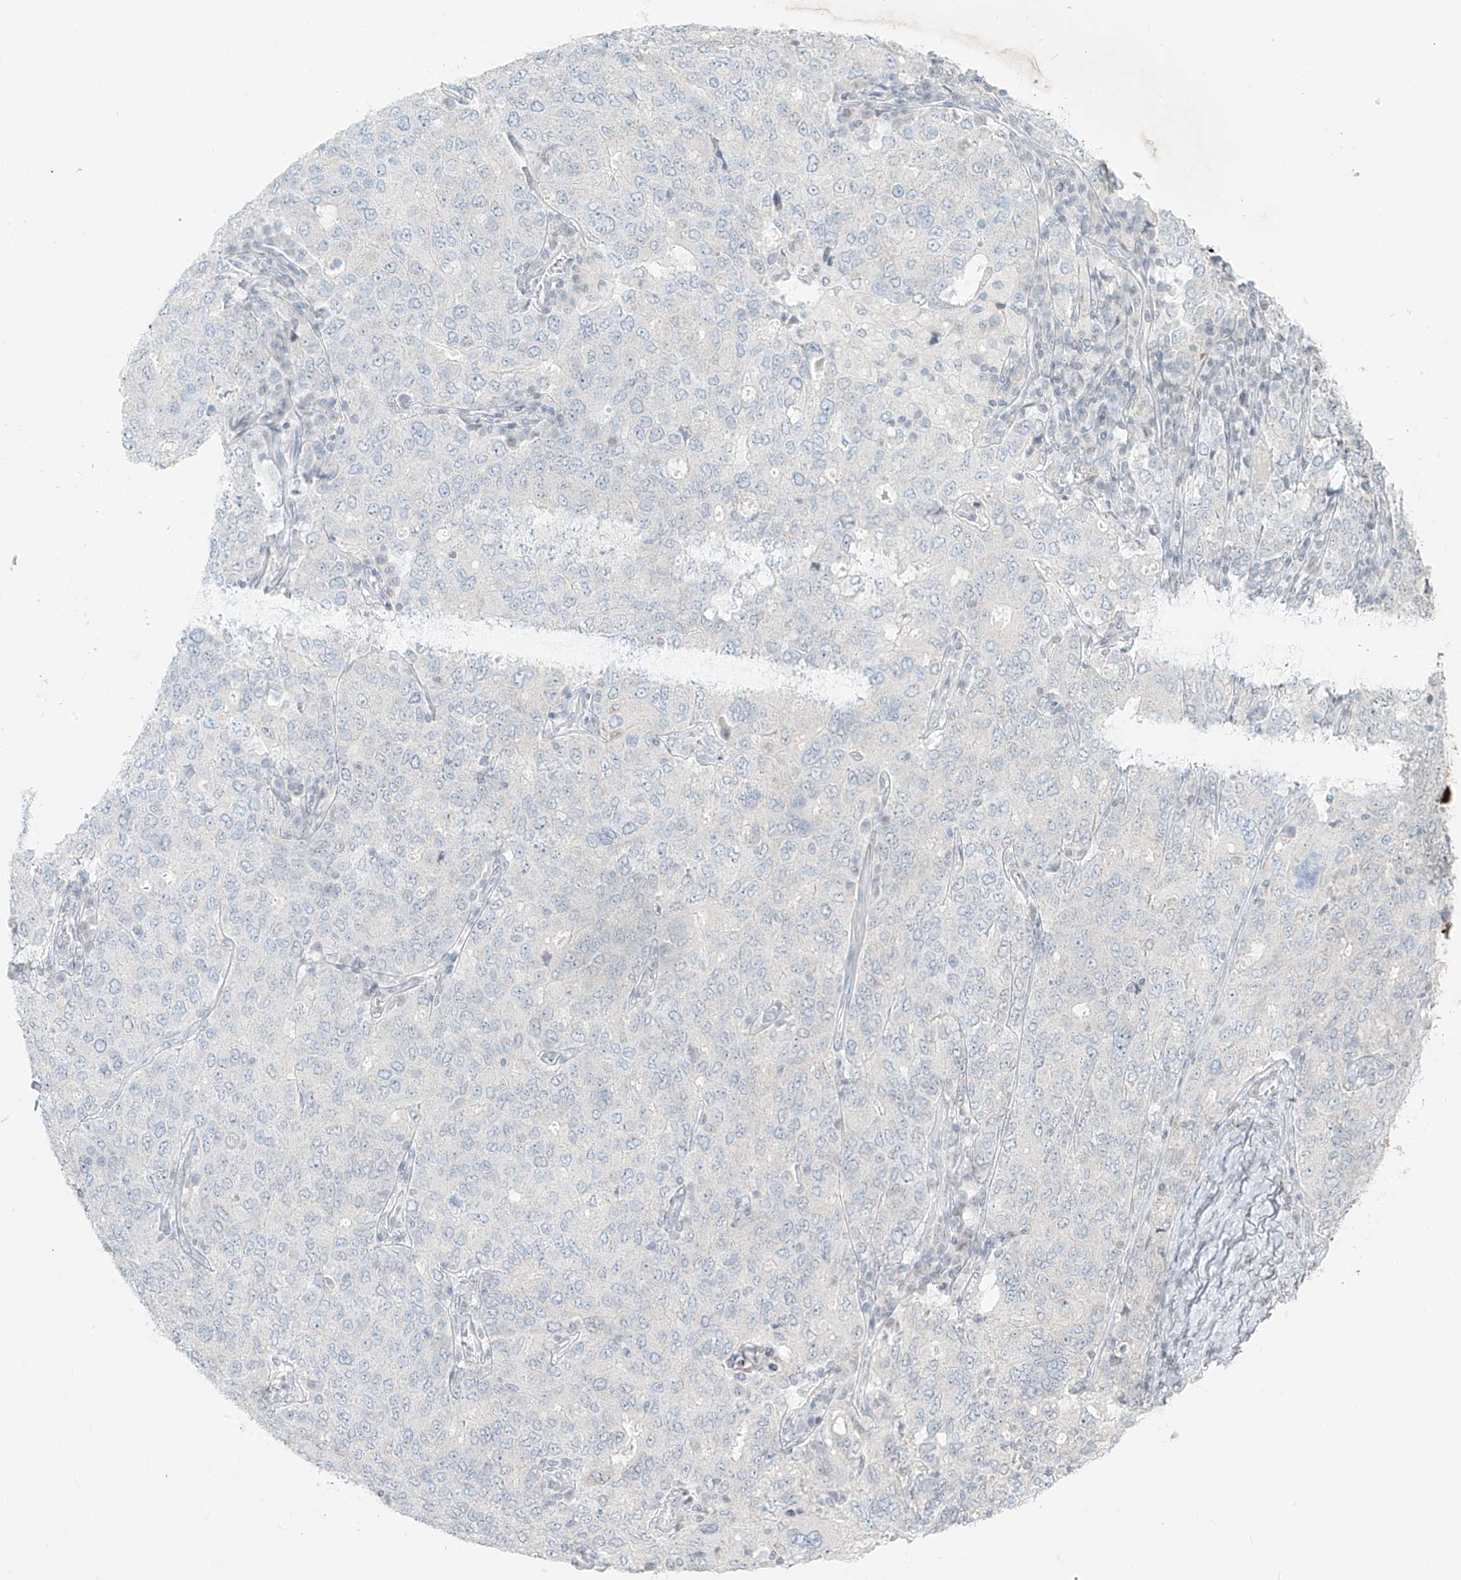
{"staining": {"intensity": "negative", "quantity": "none", "location": "none"}, "tissue": "ovarian cancer", "cell_type": "Tumor cells", "image_type": "cancer", "snomed": [{"axis": "morphology", "description": "Carcinoma, endometroid"}, {"axis": "topography", "description": "Ovary"}], "caption": "High magnification brightfield microscopy of ovarian cancer (endometroid carcinoma) stained with DAB (3,3'-diaminobenzidine) (brown) and counterstained with hematoxylin (blue): tumor cells show no significant staining.", "gene": "OSBPL7", "patient": {"sex": "female", "age": 62}}